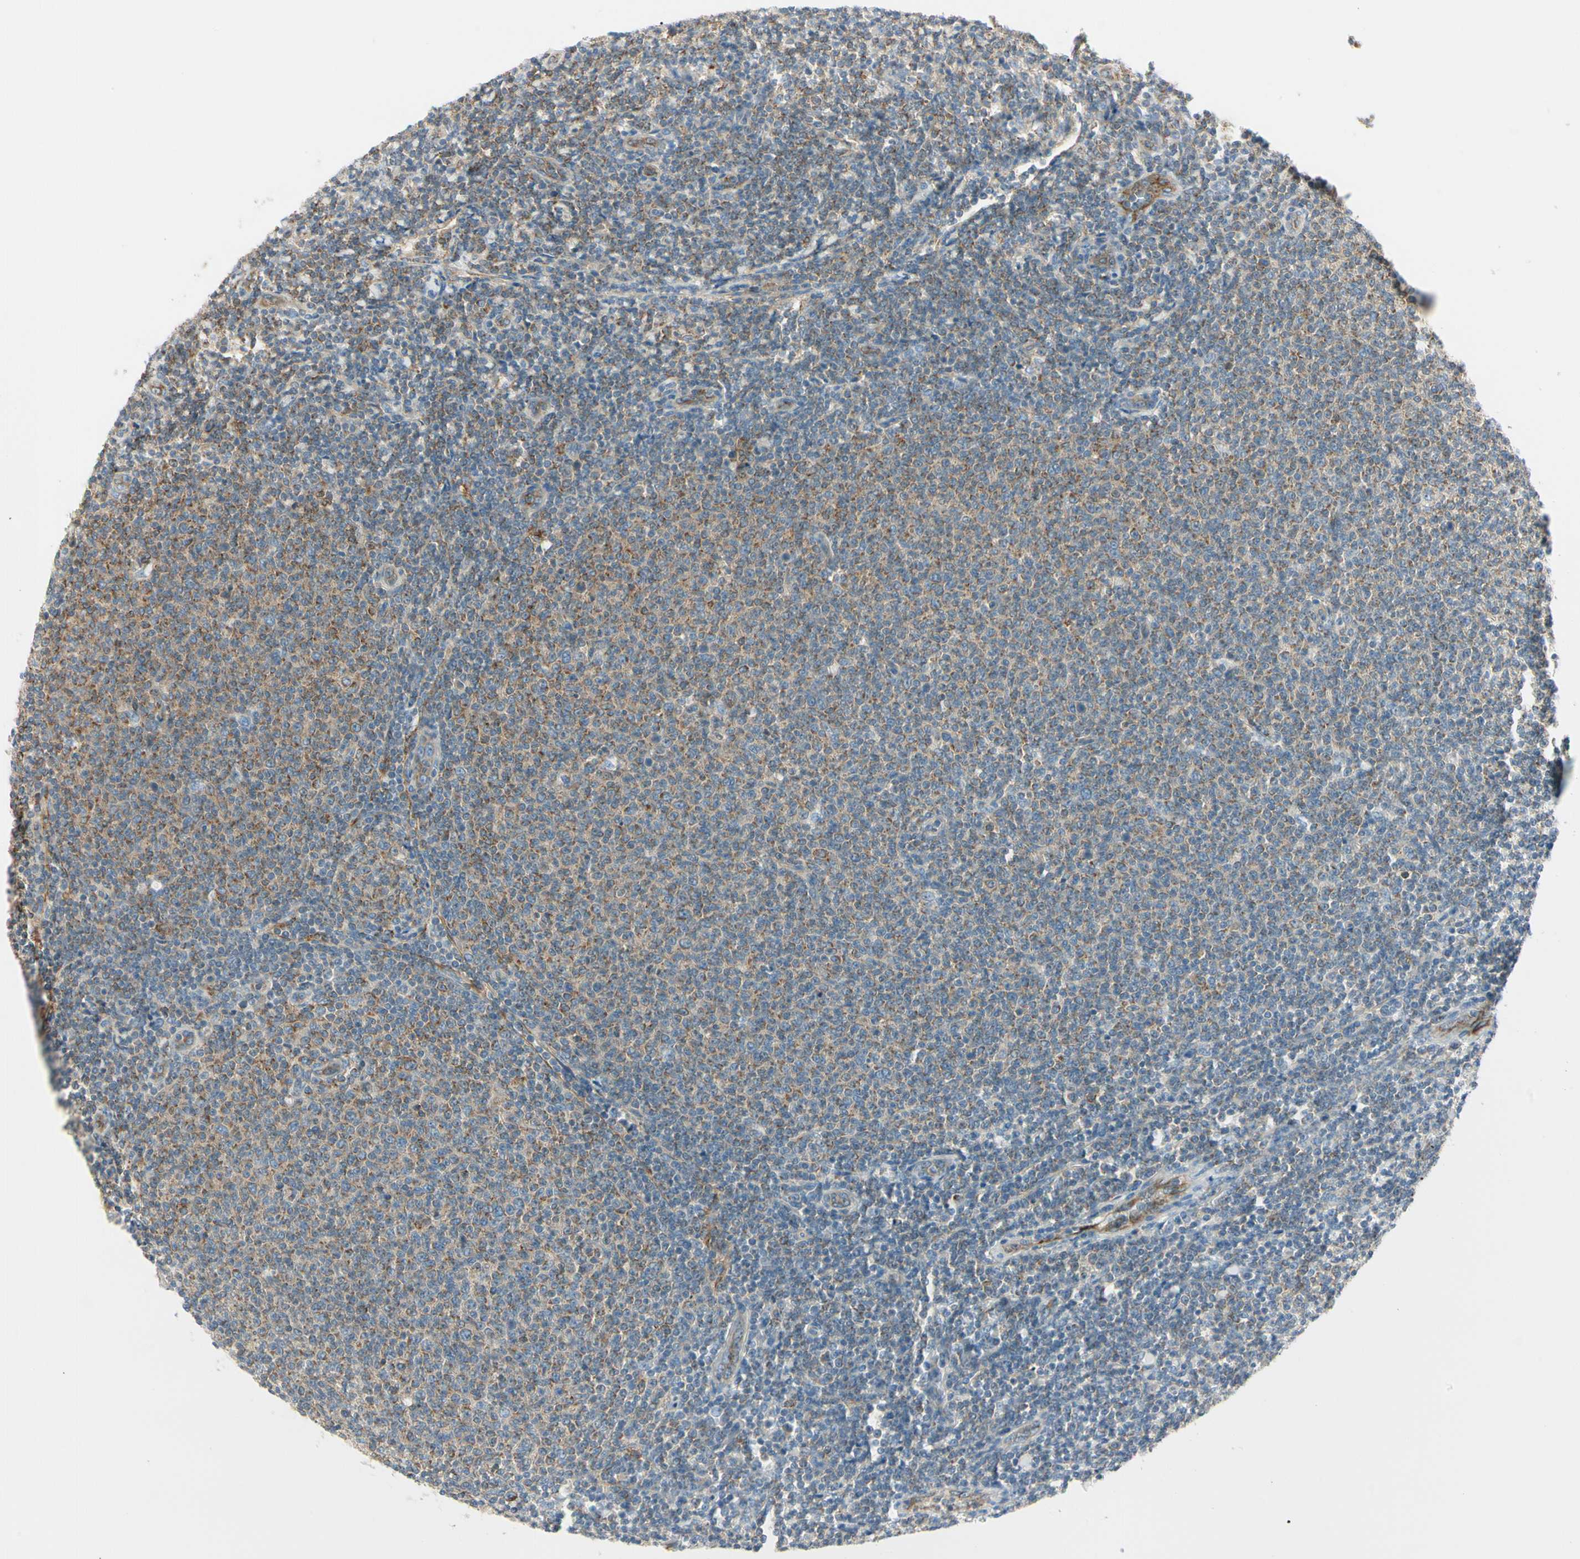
{"staining": {"intensity": "weak", "quantity": "<25%", "location": "cytoplasmic/membranous"}, "tissue": "lymphoma", "cell_type": "Tumor cells", "image_type": "cancer", "snomed": [{"axis": "morphology", "description": "Malignant lymphoma, non-Hodgkin's type, Low grade"}, {"axis": "topography", "description": "Lymph node"}], "caption": "An immunohistochemistry (IHC) micrograph of low-grade malignant lymphoma, non-Hodgkin's type is shown. There is no staining in tumor cells of low-grade malignant lymphoma, non-Hodgkin's type. The staining is performed using DAB (3,3'-diaminobenzidine) brown chromogen with nuclei counter-stained in using hematoxylin.", "gene": "AGFG1", "patient": {"sex": "male", "age": 66}}